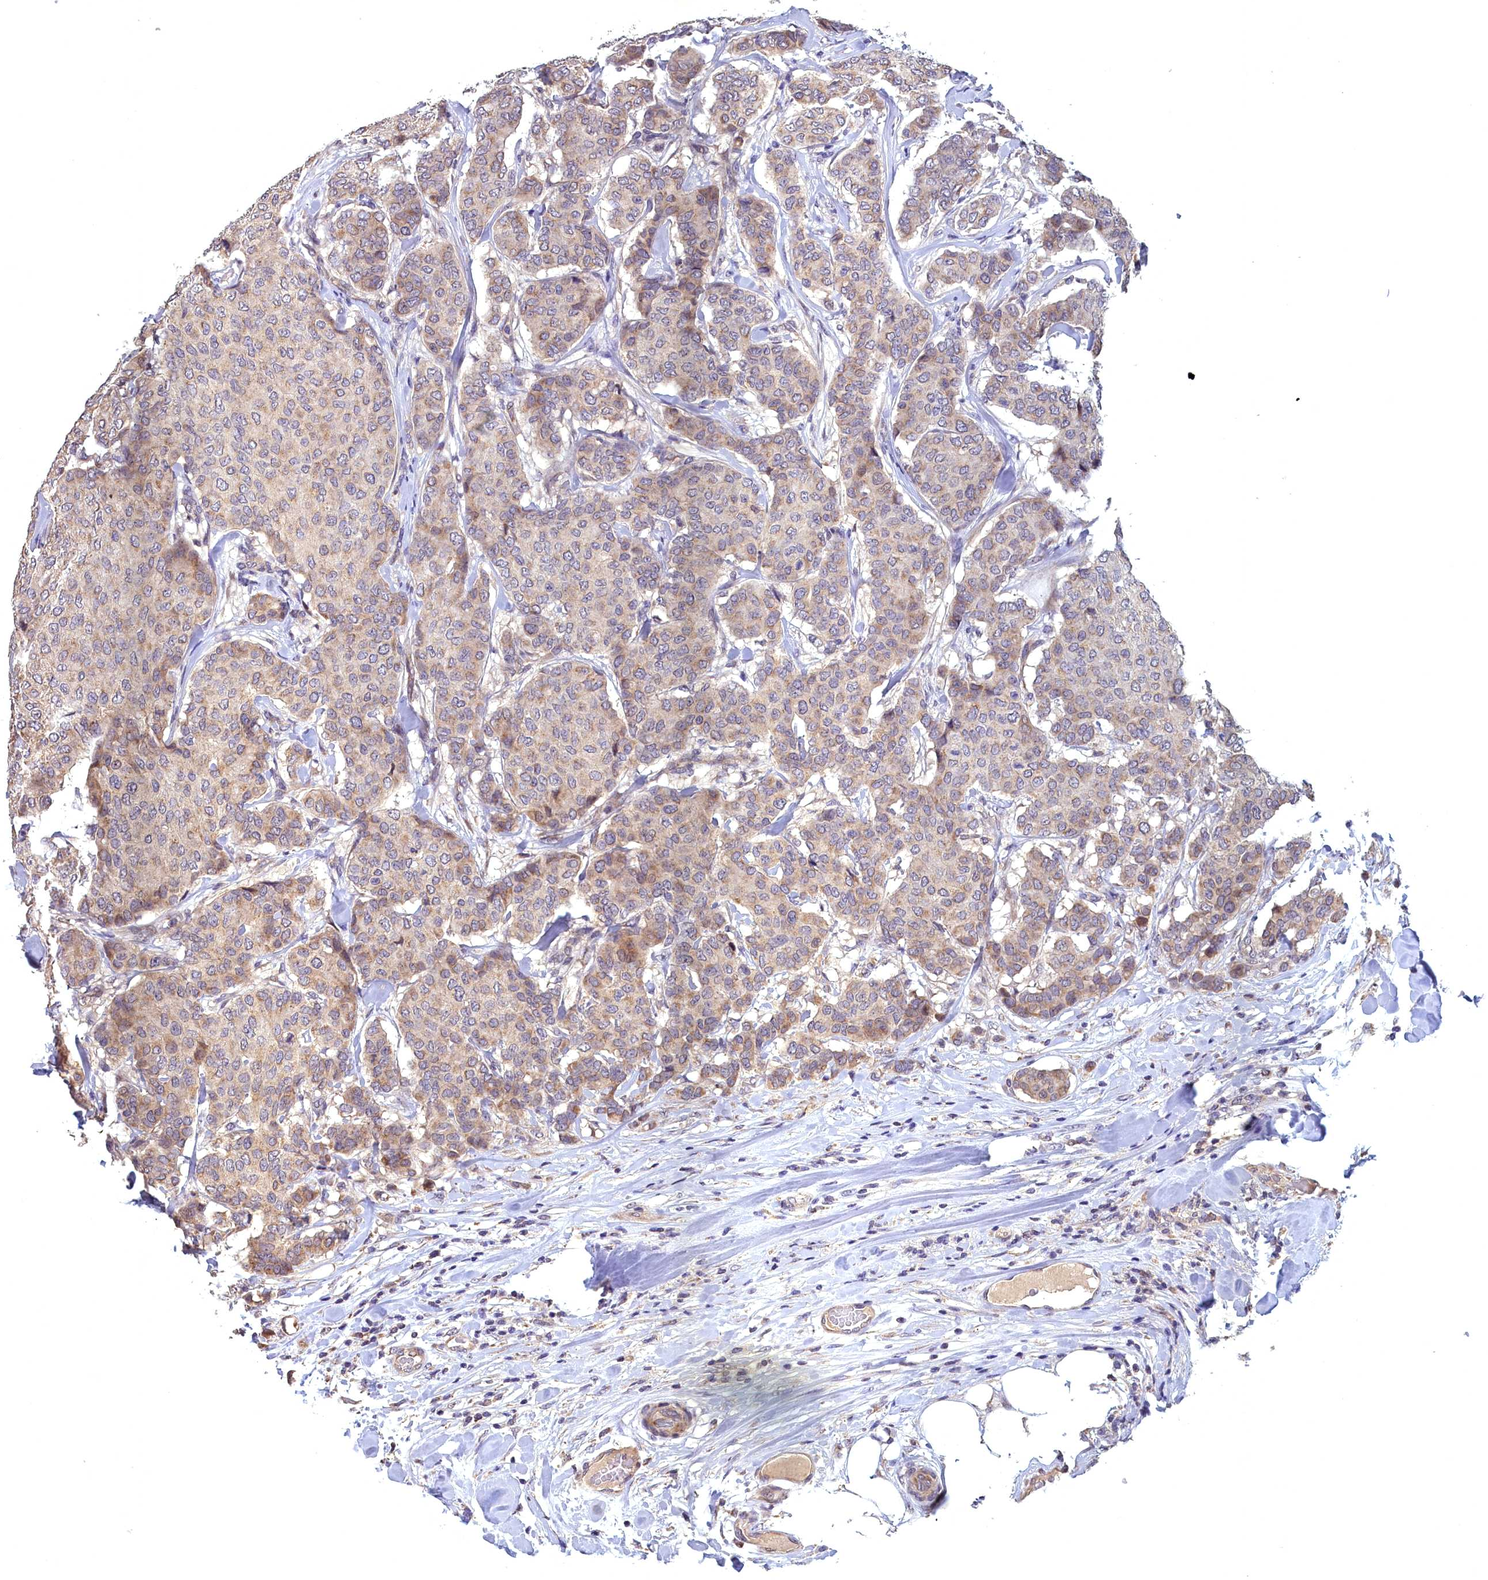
{"staining": {"intensity": "moderate", "quantity": "25%-75%", "location": "cytoplasmic/membranous"}, "tissue": "breast cancer", "cell_type": "Tumor cells", "image_type": "cancer", "snomed": [{"axis": "morphology", "description": "Duct carcinoma"}, {"axis": "topography", "description": "Breast"}], "caption": "Moderate cytoplasmic/membranous protein expression is seen in about 25%-75% of tumor cells in breast invasive ductal carcinoma.", "gene": "EPB41L4B", "patient": {"sex": "female", "age": 75}}